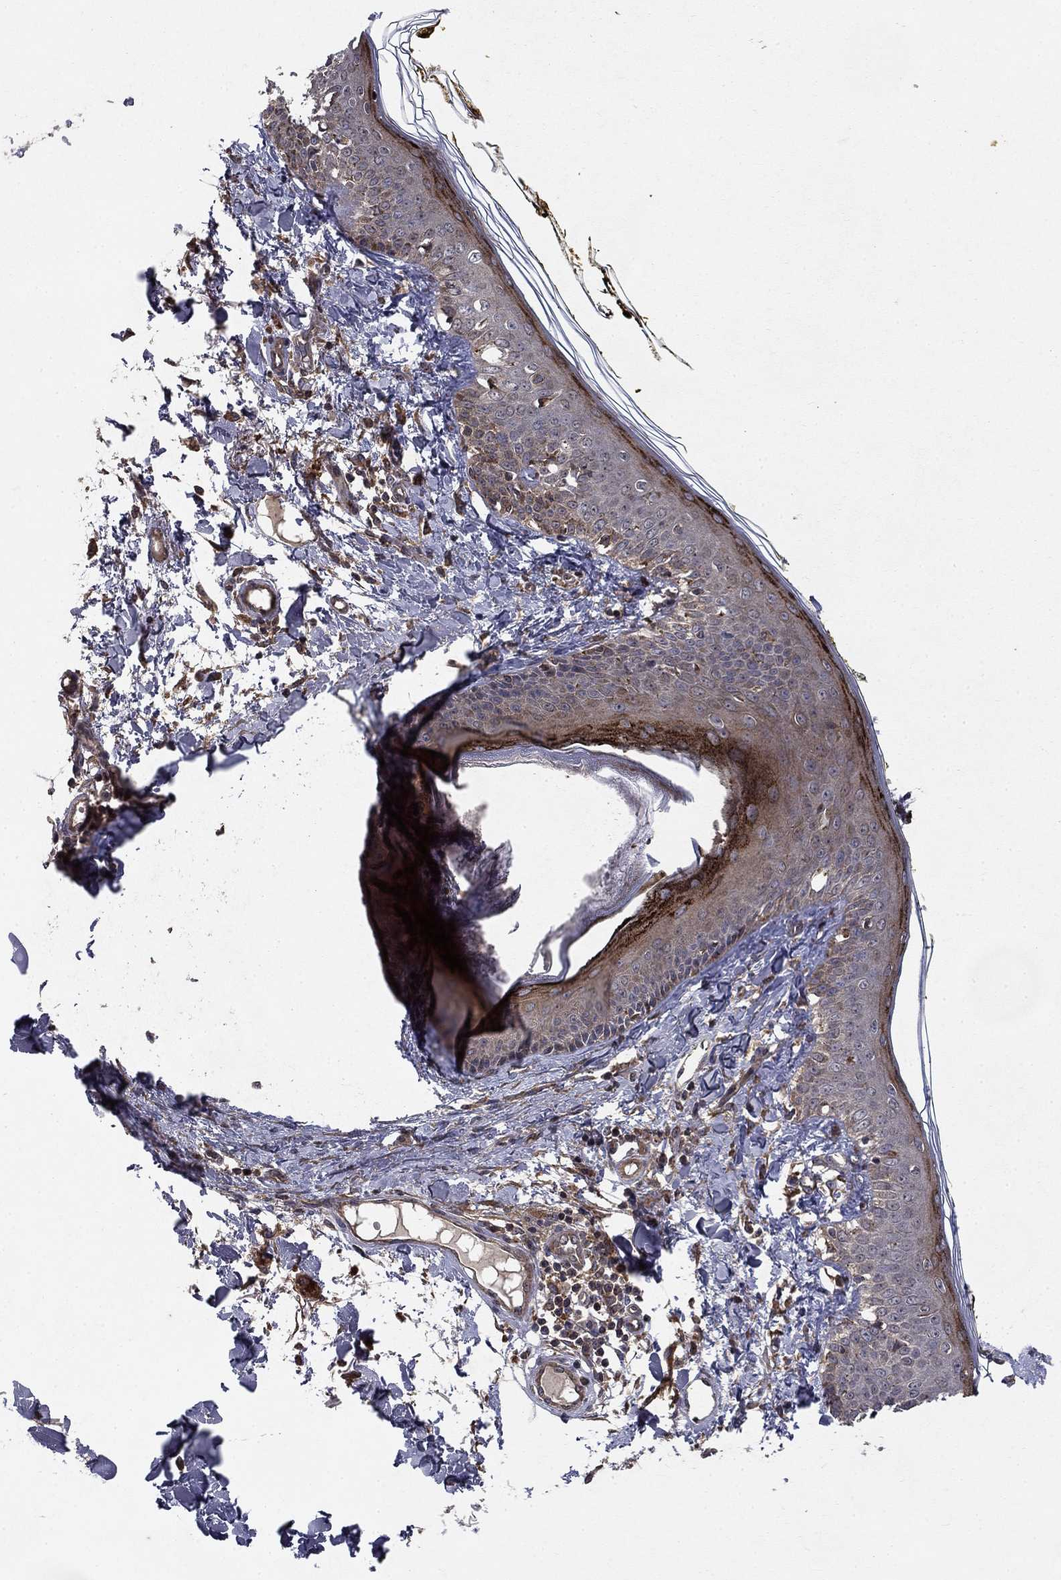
{"staining": {"intensity": "strong", "quantity": ">75%", "location": "cytoplasmic/membranous,nuclear"}, "tissue": "skin", "cell_type": "Fibroblasts", "image_type": "normal", "snomed": [{"axis": "morphology", "description": "Normal tissue, NOS"}, {"axis": "topography", "description": "Skin"}], "caption": "Immunohistochemistry micrograph of normal skin: human skin stained using IHC shows high levels of strong protein expression localized specifically in the cytoplasmic/membranous,nuclear of fibroblasts, appearing as a cytoplasmic/membranous,nuclear brown color.", "gene": "BABAM2", "patient": {"sex": "male", "age": 76}}